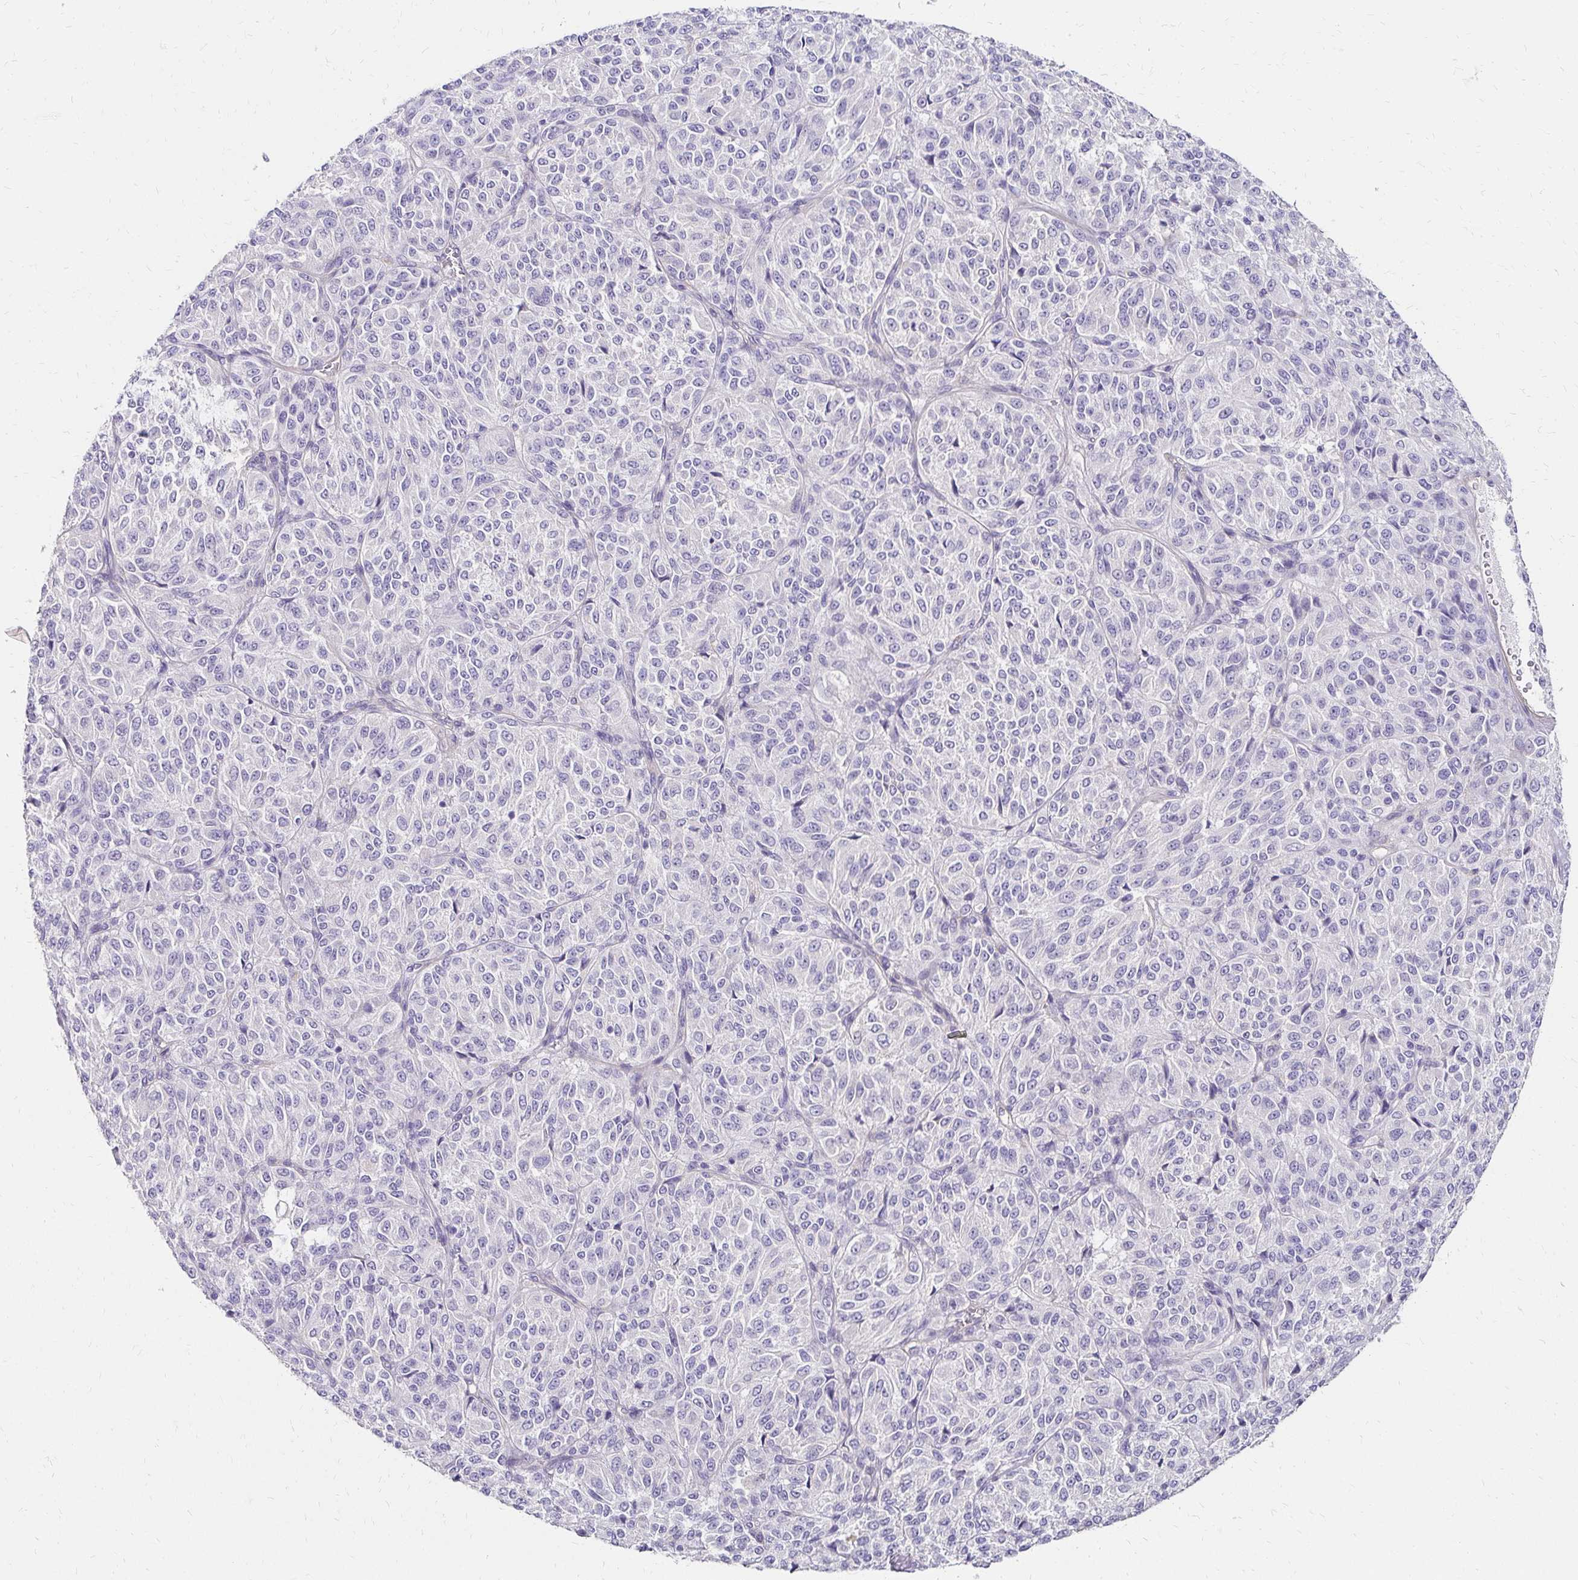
{"staining": {"intensity": "negative", "quantity": "none", "location": "none"}, "tissue": "melanoma", "cell_type": "Tumor cells", "image_type": "cancer", "snomed": [{"axis": "morphology", "description": "Malignant melanoma, Metastatic site"}, {"axis": "topography", "description": "Brain"}], "caption": "Tumor cells show no significant protein expression in malignant melanoma (metastatic site).", "gene": "PRIMA1", "patient": {"sex": "female", "age": 56}}